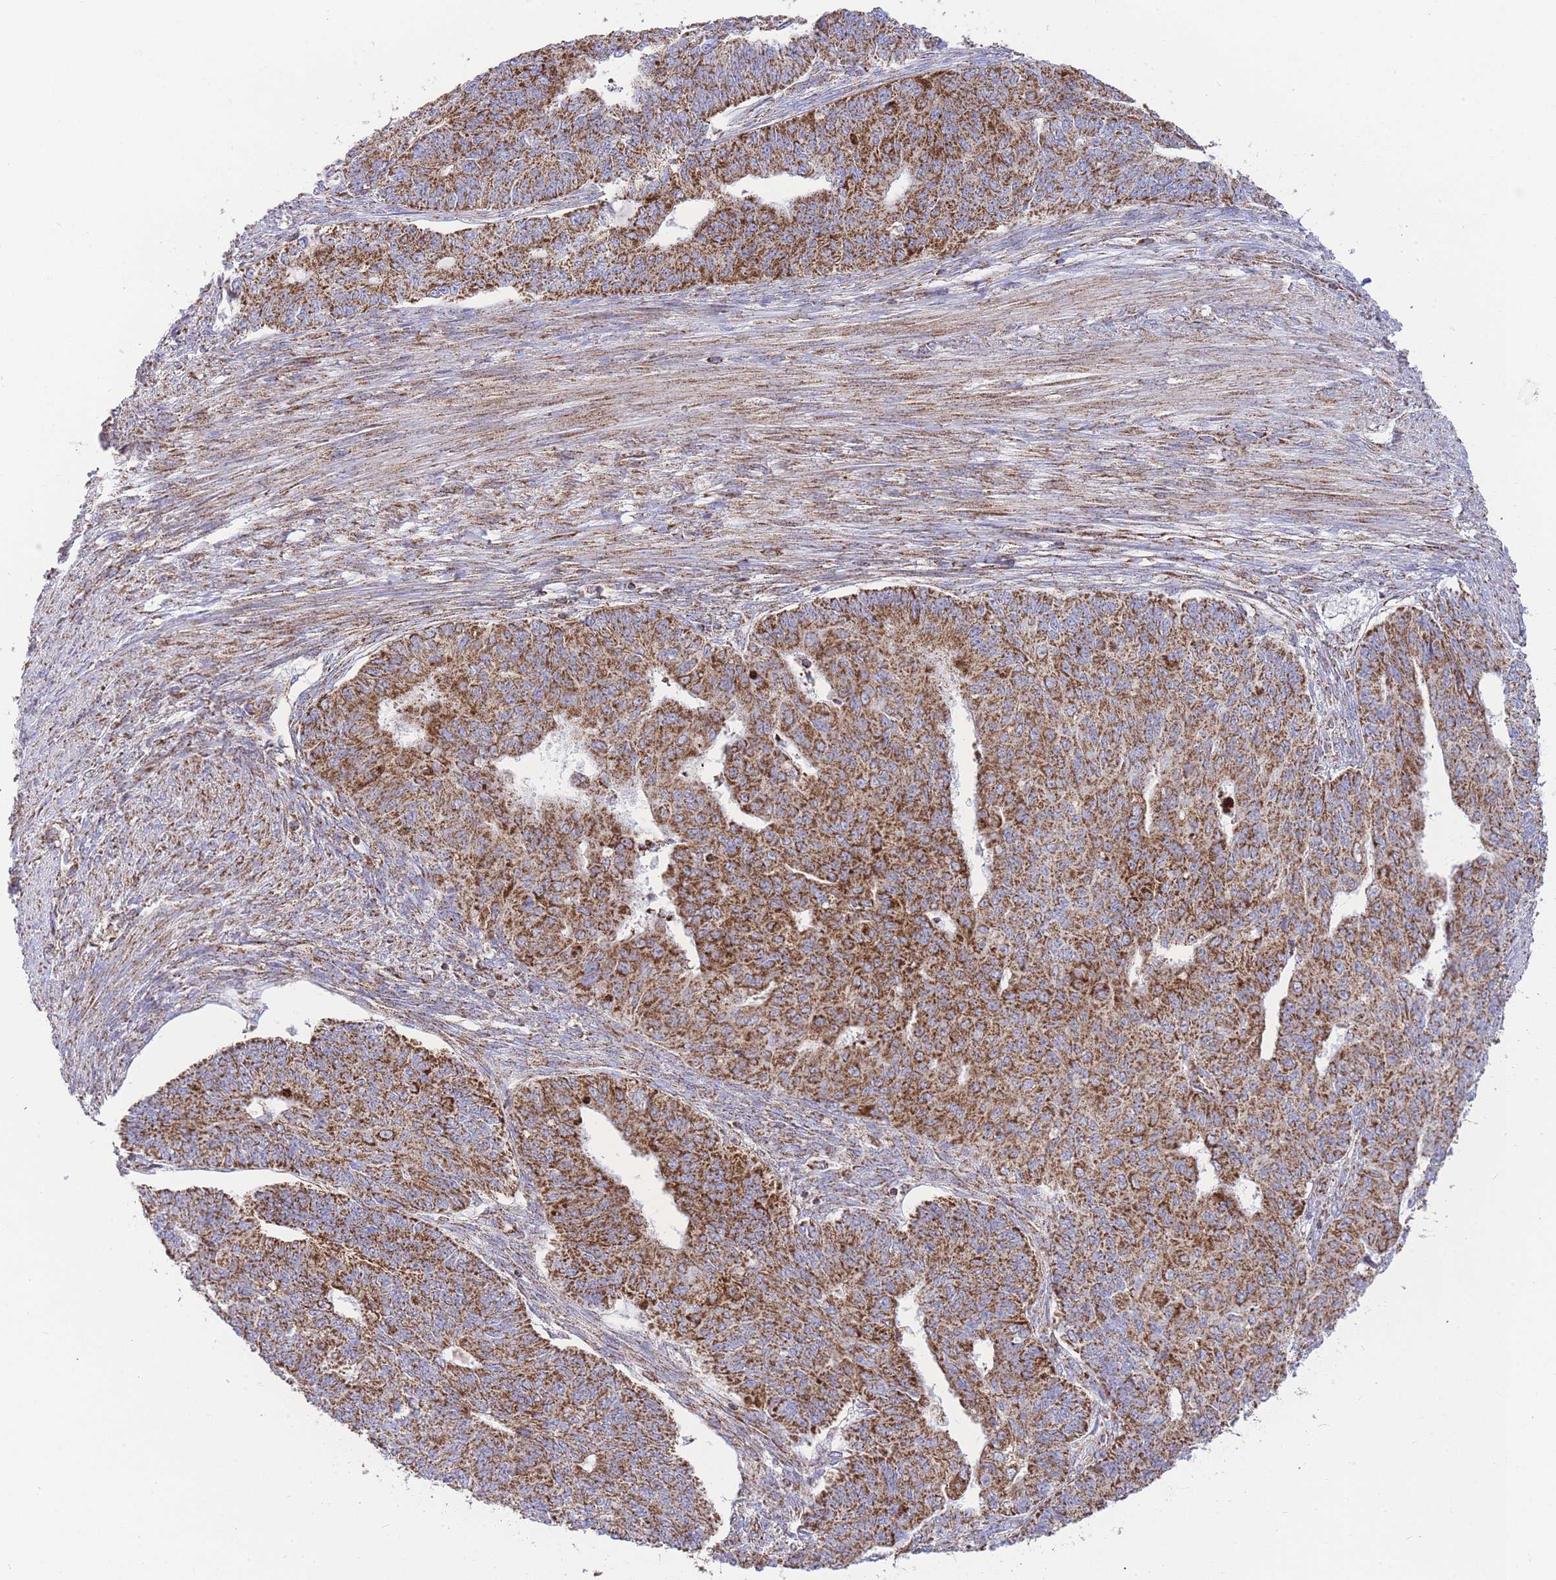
{"staining": {"intensity": "strong", "quantity": ">75%", "location": "cytoplasmic/membranous"}, "tissue": "endometrial cancer", "cell_type": "Tumor cells", "image_type": "cancer", "snomed": [{"axis": "morphology", "description": "Adenocarcinoma, NOS"}, {"axis": "topography", "description": "Endometrium"}], "caption": "Immunohistochemical staining of human endometrial adenocarcinoma shows high levels of strong cytoplasmic/membranous staining in about >75% of tumor cells. Immunohistochemistry stains the protein of interest in brown and the nuclei are stained blue.", "gene": "GSTM1", "patient": {"sex": "female", "age": 32}}